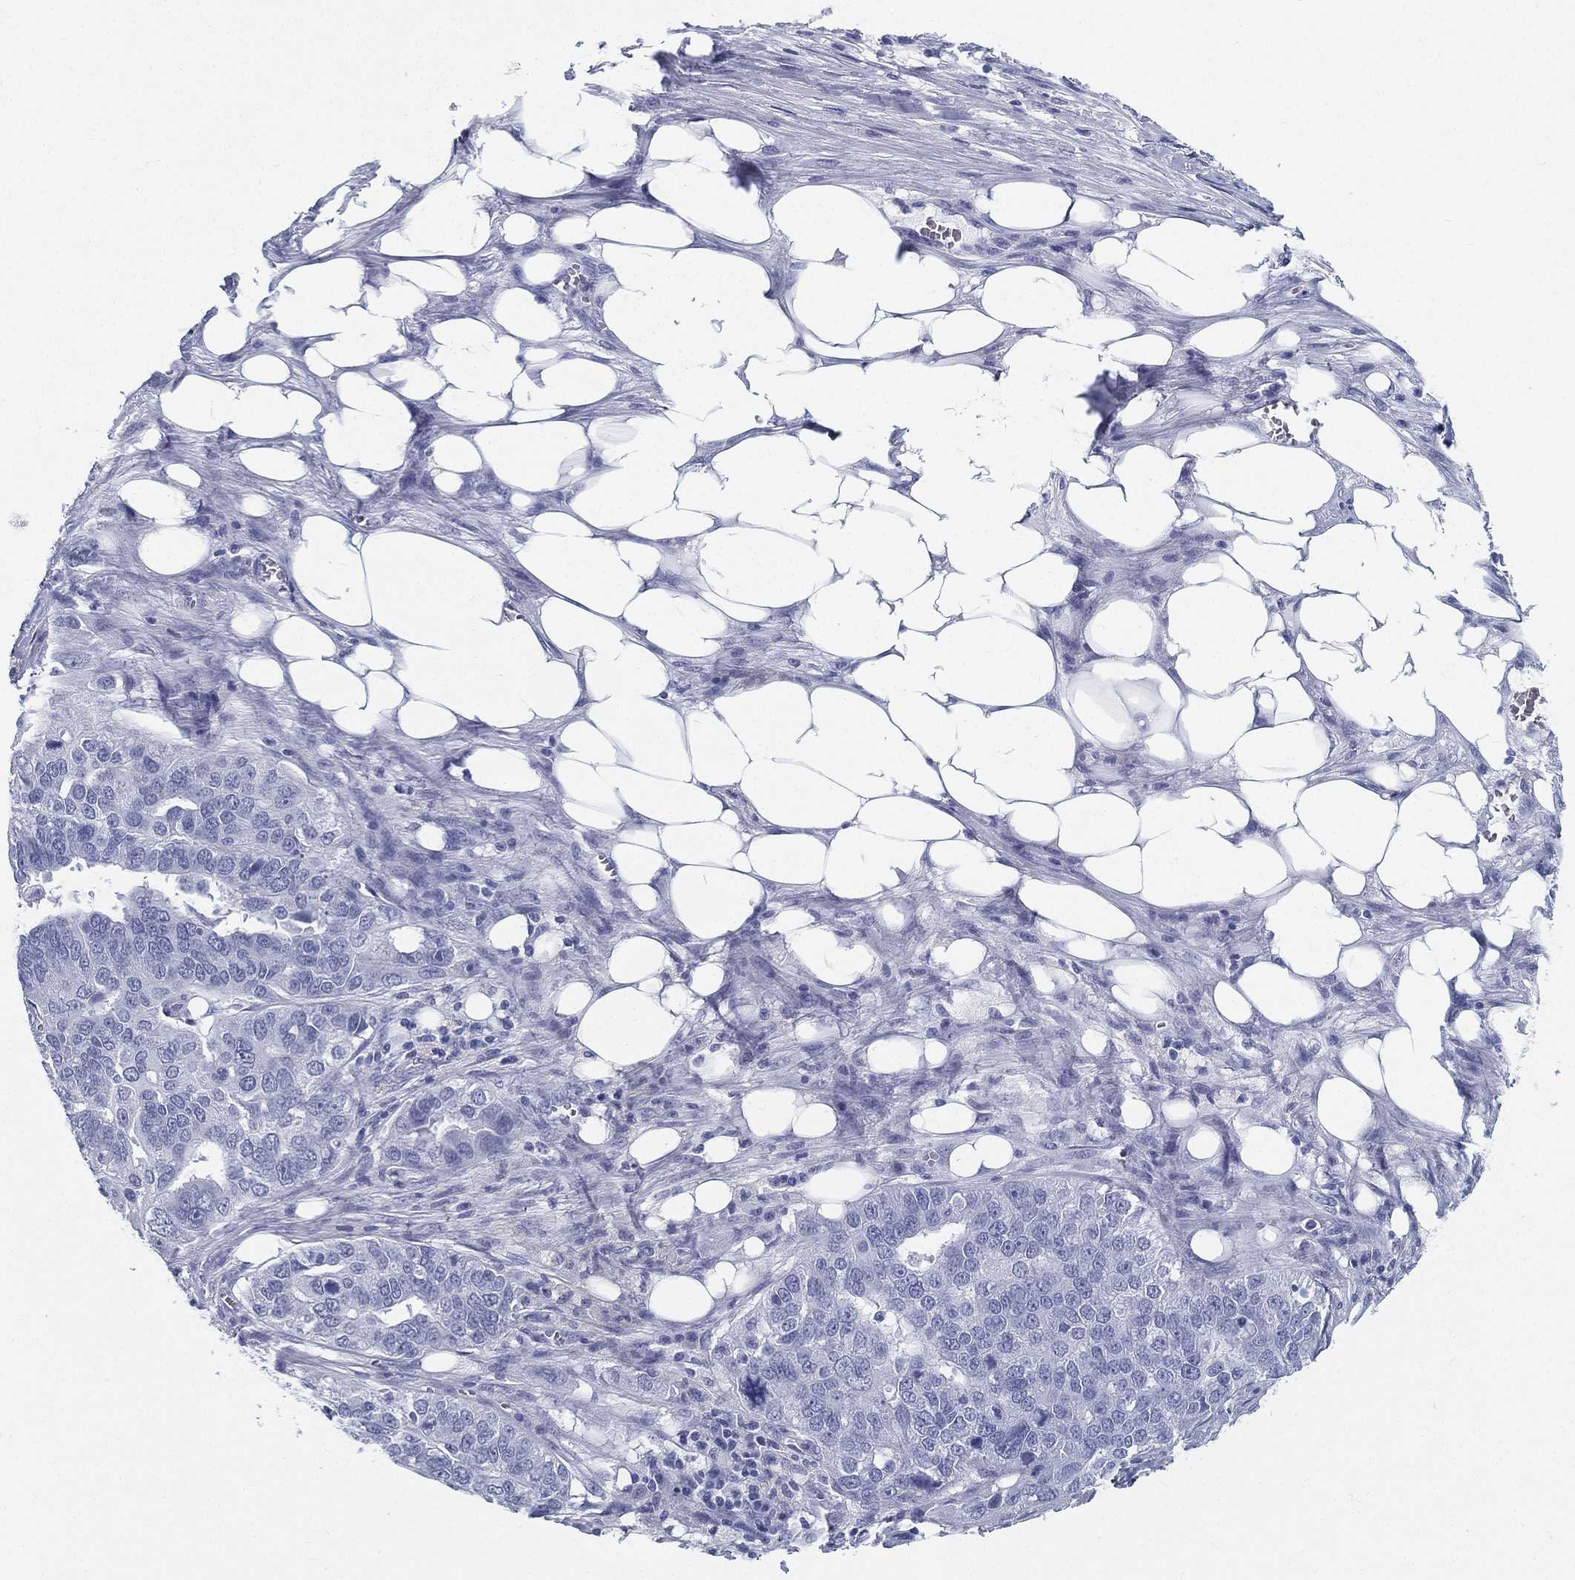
{"staining": {"intensity": "negative", "quantity": "none", "location": "none"}, "tissue": "ovarian cancer", "cell_type": "Tumor cells", "image_type": "cancer", "snomed": [{"axis": "morphology", "description": "Carcinoma, endometroid"}, {"axis": "topography", "description": "Soft tissue"}, {"axis": "topography", "description": "Ovary"}], "caption": "Image shows no significant protein staining in tumor cells of ovarian cancer.", "gene": "ATP1B2", "patient": {"sex": "female", "age": 52}}